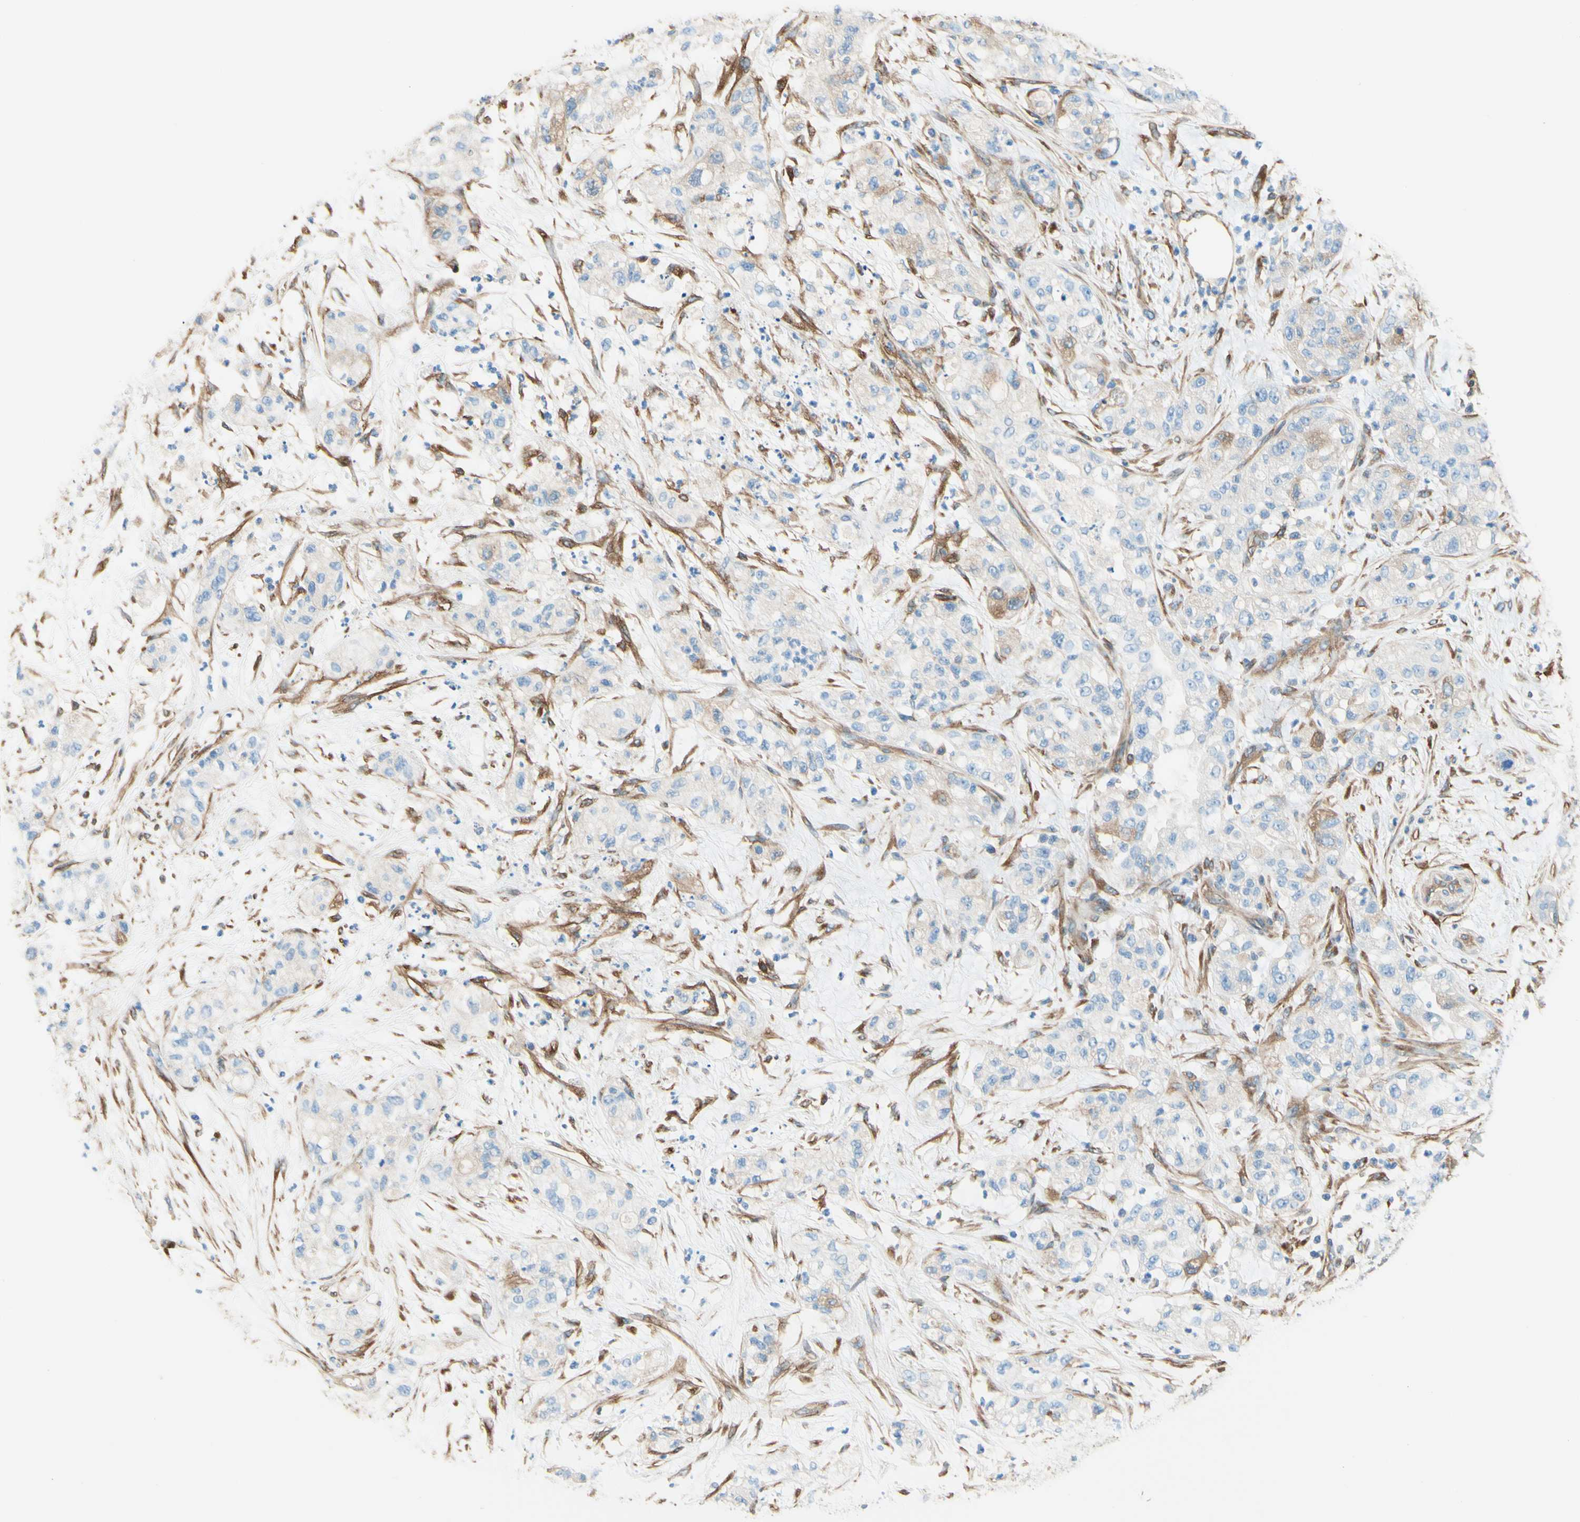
{"staining": {"intensity": "negative", "quantity": "none", "location": "none"}, "tissue": "pancreatic cancer", "cell_type": "Tumor cells", "image_type": "cancer", "snomed": [{"axis": "morphology", "description": "Adenocarcinoma, NOS"}, {"axis": "topography", "description": "Pancreas"}], "caption": "The IHC photomicrograph has no significant expression in tumor cells of pancreatic adenocarcinoma tissue. (DAB immunohistochemistry (IHC) visualized using brightfield microscopy, high magnification).", "gene": "DPYSL3", "patient": {"sex": "female", "age": 78}}